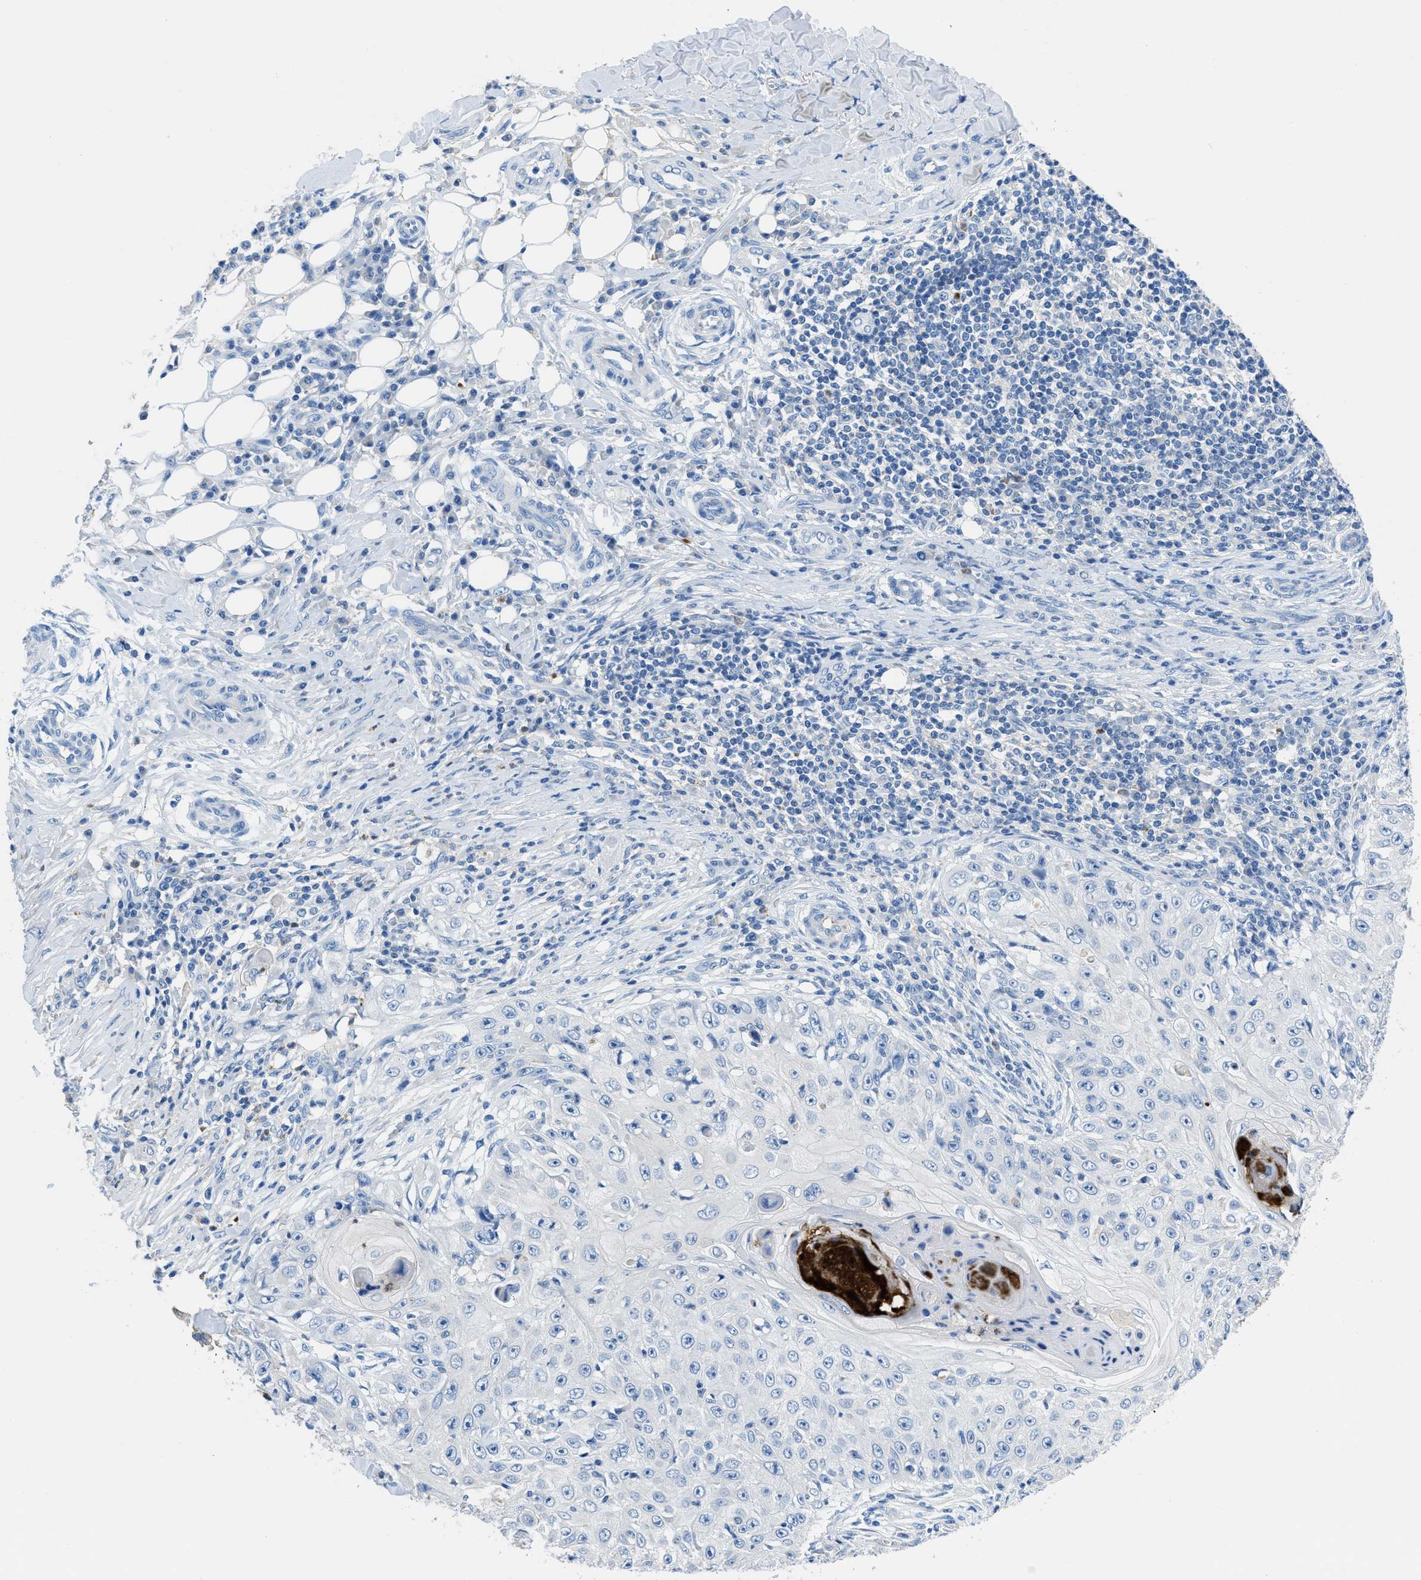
{"staining": {"intensity": "negative", "quantity": "none", "location": "none"}, "tissue": "skin cancer", "cell_type": "Tumor cells", "image_type": "cancer", "snomed": [{"axis": "morphology", "description": "Squamous cell carcinoma, NOS"}, {"axis": "topography", "description": "Skin"}], "caption": "Immunohistochemical staining of human skin cancer (squamous cell carcinoma) reveals no significant positivity in tumor cells.", "gene": "NEB", "patient": {"sex": "male", "age": 86}}